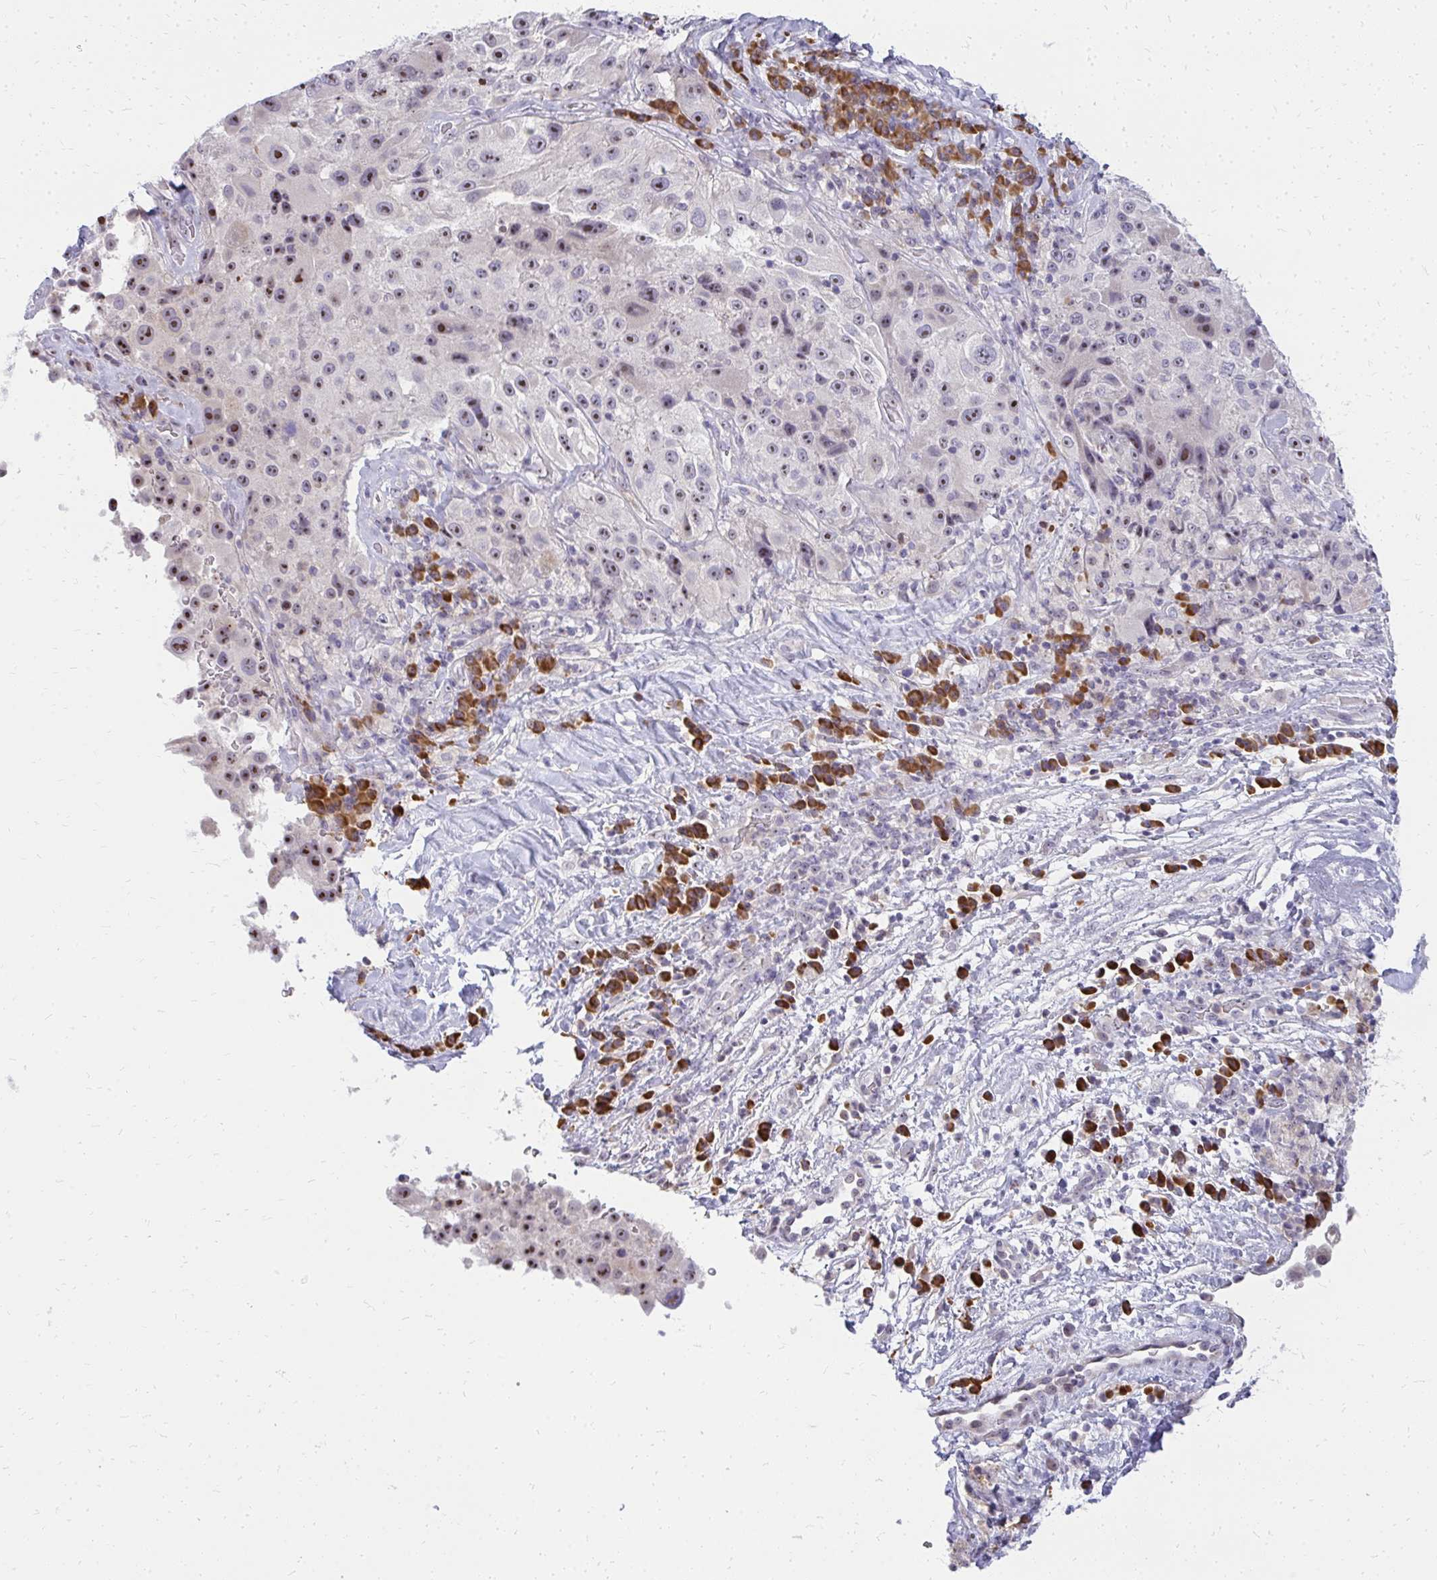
{"staining": {"intensity": "moderate", "quantity": "25%-75%", "location": "nuclear"}, "tissue": "melanoma", "cell_type": "Tumor cells", "image_type": "cancer", "snomed": [{"axis": "morphology", "description": "Malignant melanoma, Metastatic site"}, {"axis": "topography", "description": "Lymph node"}], "caption": "Human malignant melanoma (metastatic site) stained with a protein marker shows moderate staining in tumor cells.", "gene": "FAM9A", "patient": {"sex": "male", "age": 62}}